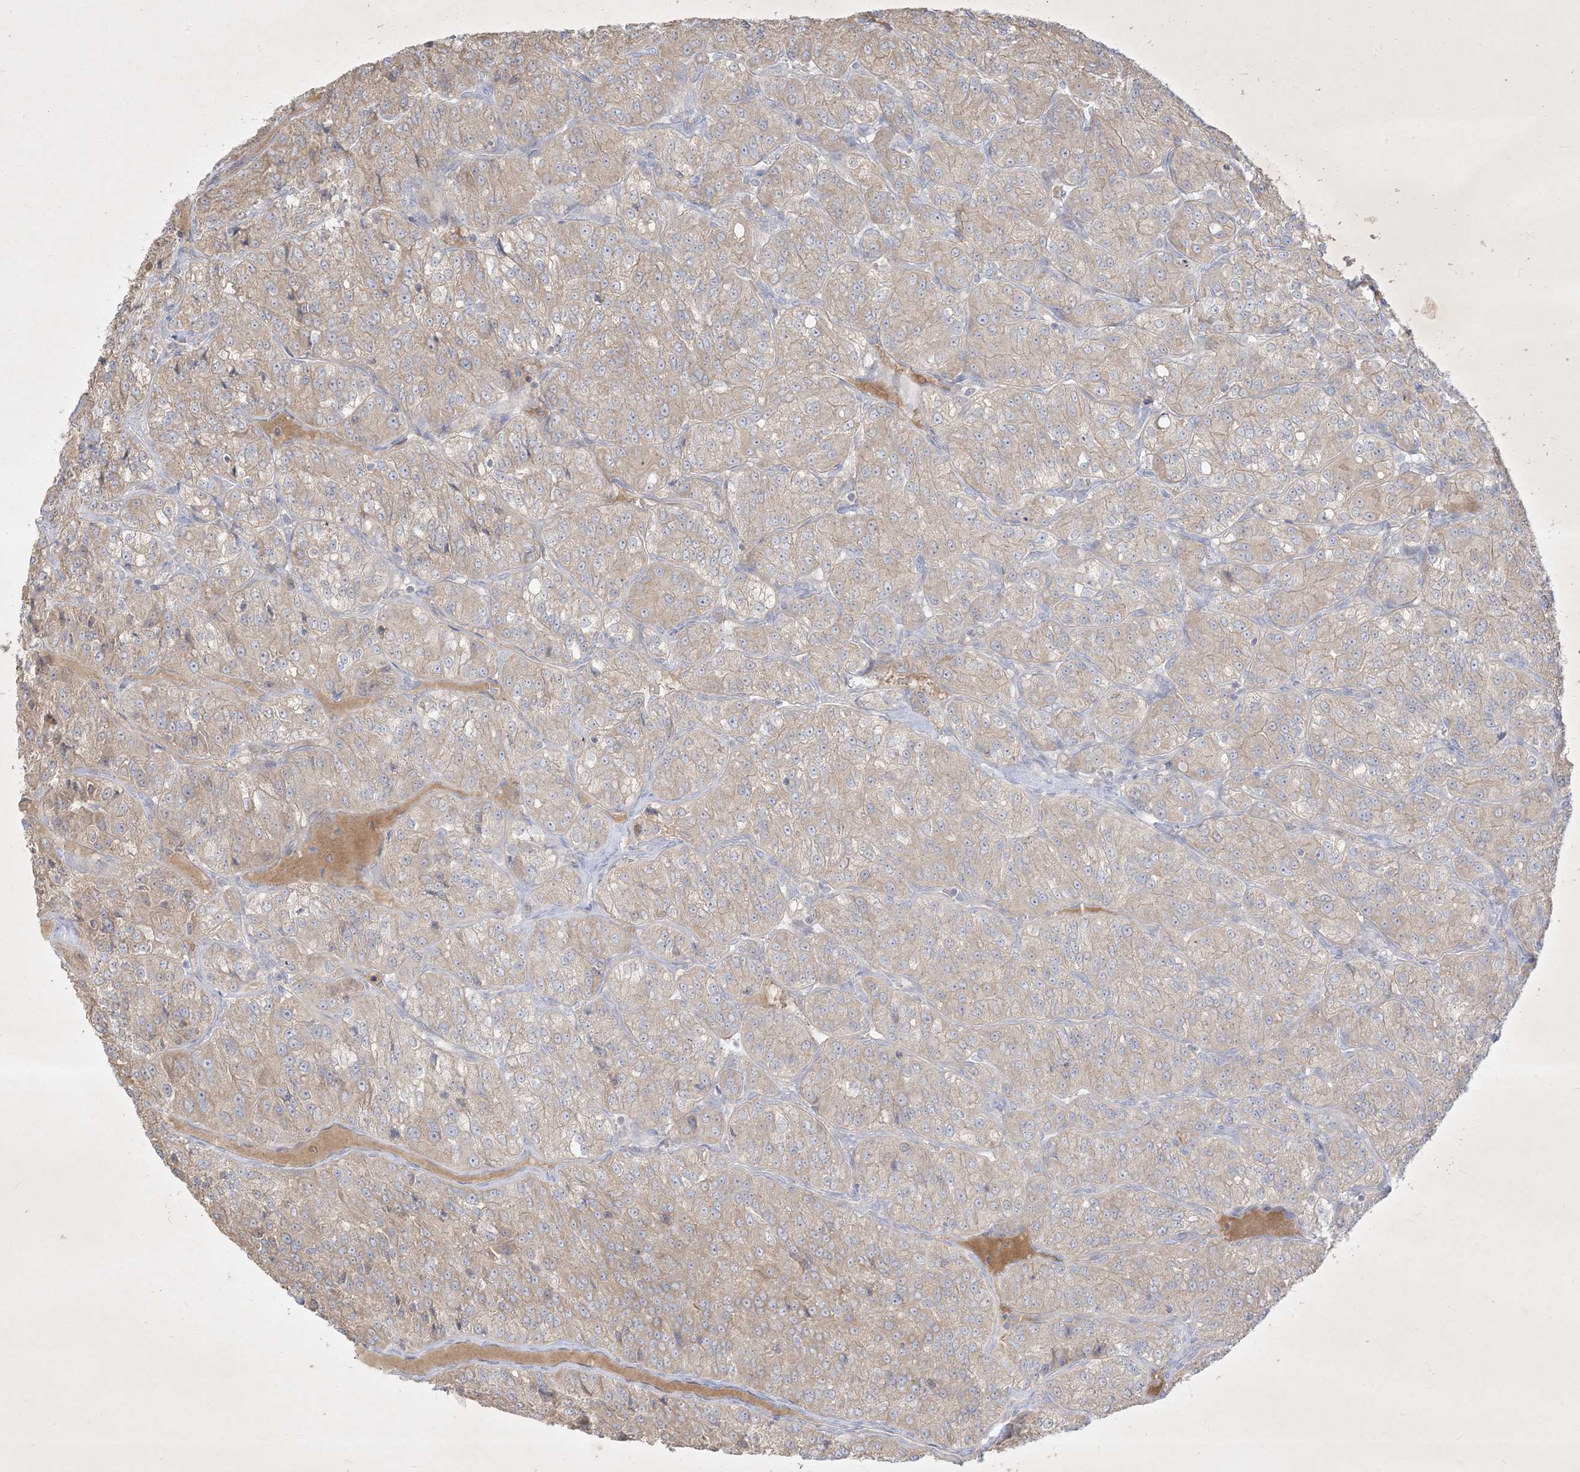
{"staining": {"intensity": "weak", "quantity": ">75%", "location": "cytoplasmic/membranous"}, "tissue": "renal cancer", "cell_type": "Tumor cells", "image_type": "cancer", "snomed": [{"axis": "morphology", "description": "Adenocarcinoma, NOS"}, {"axis": "topography", "description": "Kidney"}], "caption": "Renal cancer stained with immunohistochemistry displays weak cytoplasmic/membranous expression in approximately >75% of tumor cells.", "gene": "PLEKHA3", "patient": {"sex": "female", "age": 63}}